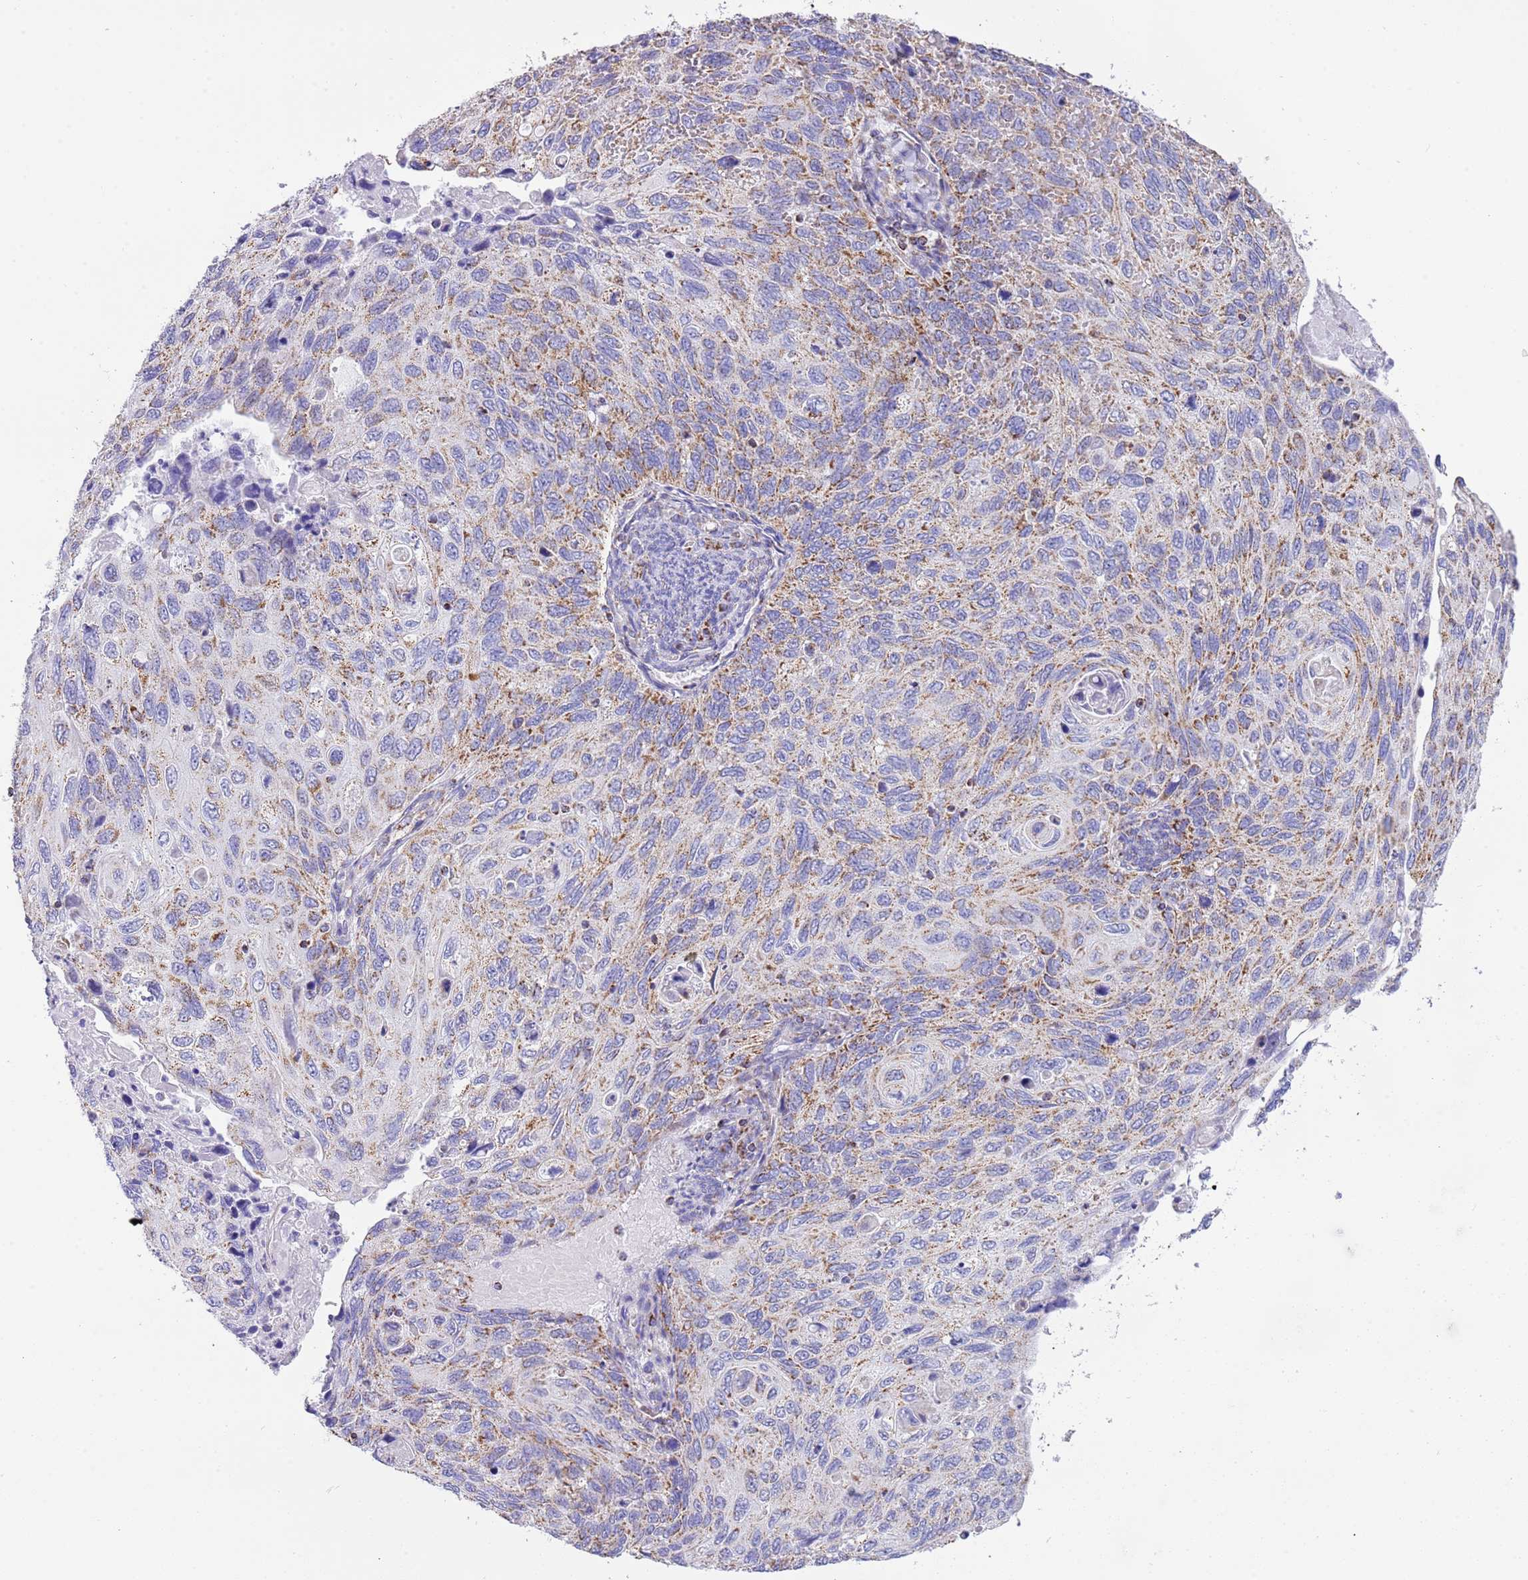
{"staining": {"intensity": "moderate", "quantity": ">75%", "location": "cytoplasmic/membranous"}, "tissue": "cervical cancer", "cell_type": "Tumor cells", "image_type": "cancer", "snomed": [{"axis": "morphology", "description": "Squamous cell carcinoma, NOS"}, {"axis": "topography", "description": "Cervix"}], "caption": "Cervical cancer stained for a protein (brown) demonstrates moderate cytoplasmic/membranous positive staining in approximately >75% of tumor cells.", "gene": "SUCLG2", "patient": {"sex": "female", "age": 70}}